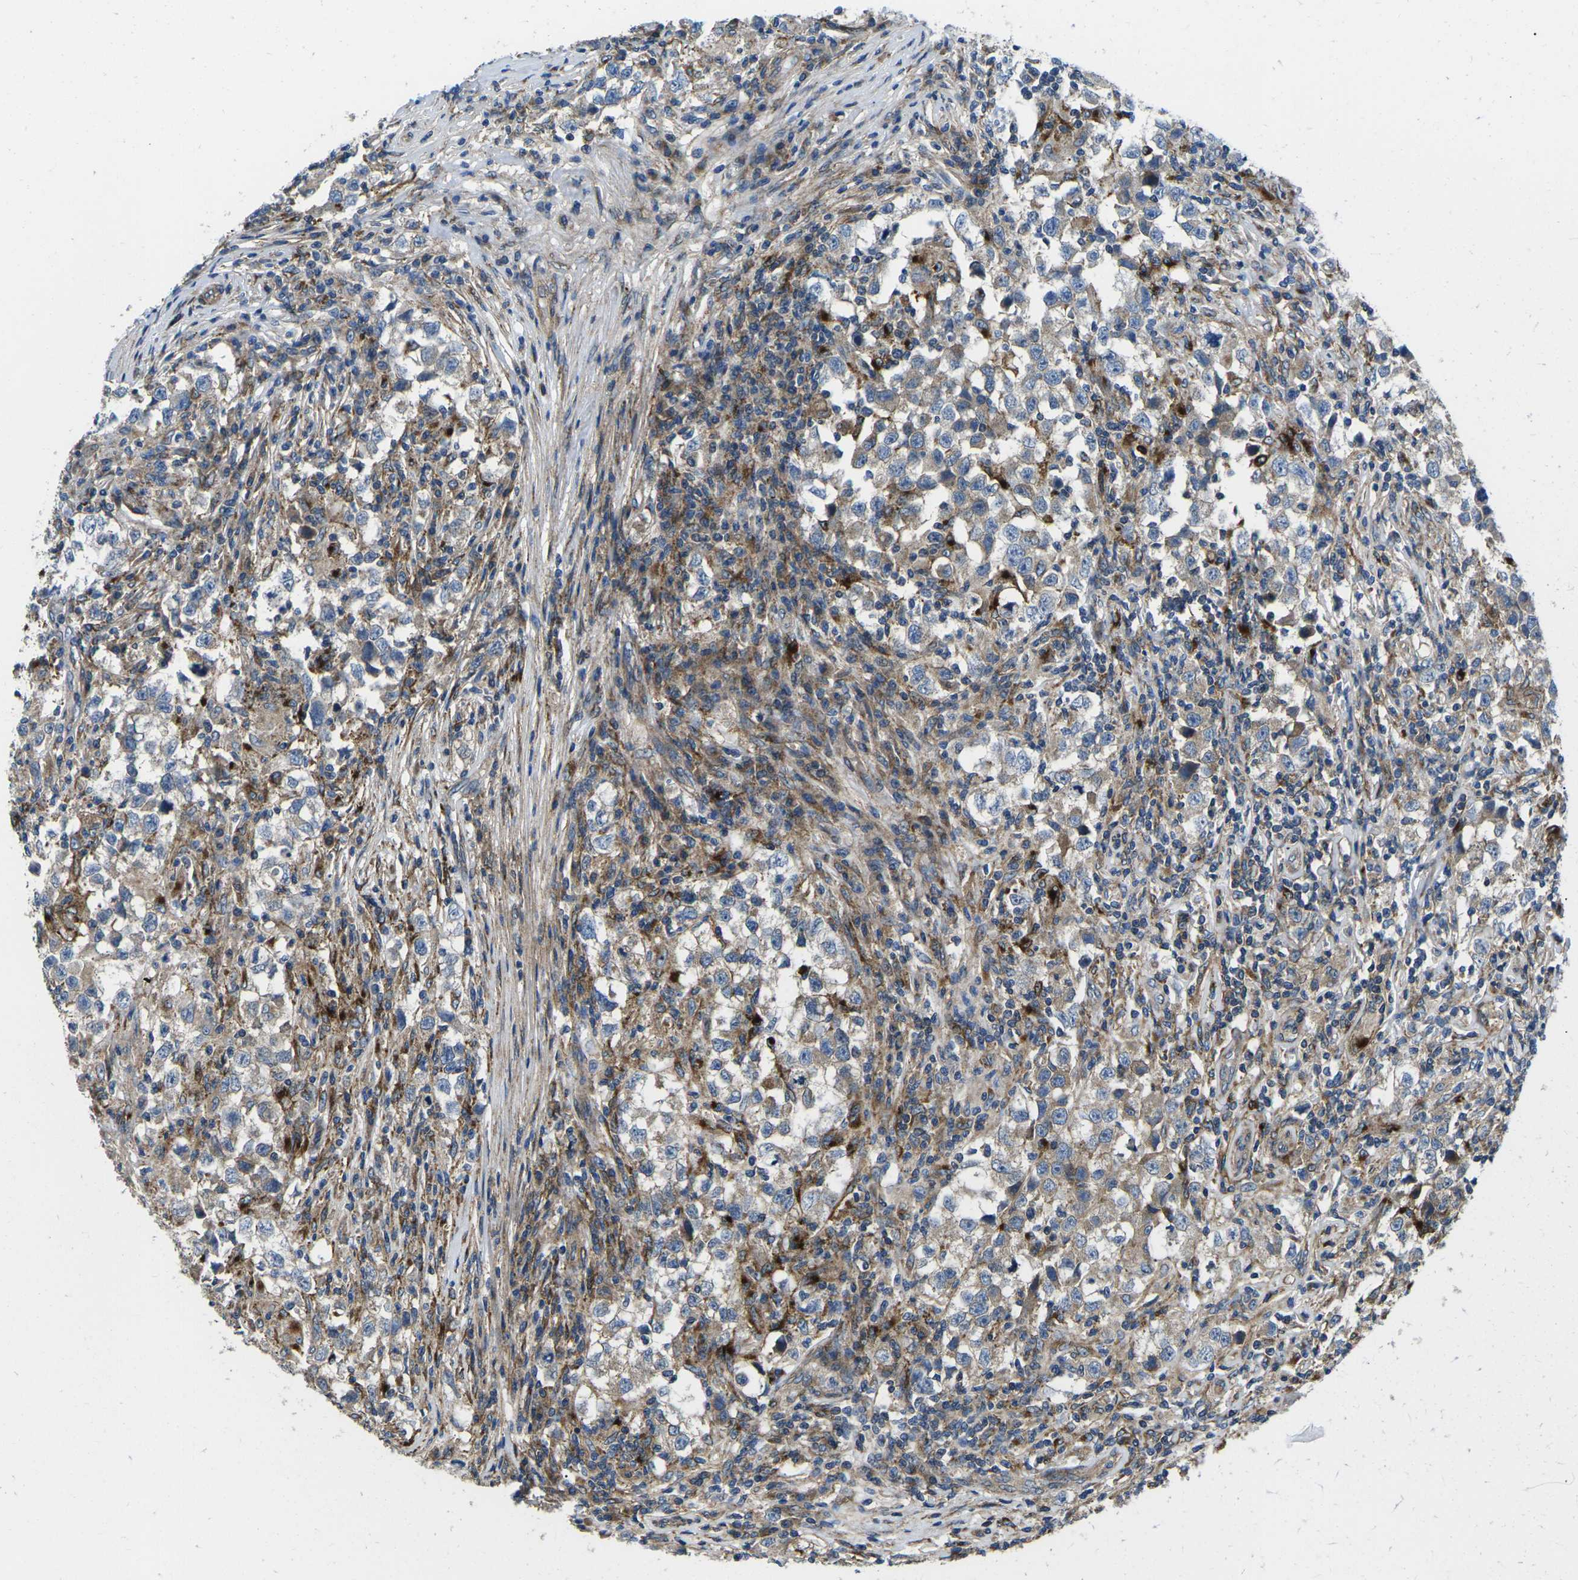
{"staining": {"intensity": "weak", "quantity": "25%-75%", "location": "cytoplasmic/membranous"}, "tissue": "testis cancer", "cell_type": "Tumor cells", "image_type": "cancer", "snomed": [{"axis": "morphology", "description": "Carcinoma, Embryonal, NOS"}, {"axis": "topography", "description": "Testis"}], "caption": "A brown stain shows weak cytoplasmic/membranous expression of a protein in testis embryonal carcinoma tumor cells.", "gene": "DLG1", "patient": {"sex": "male", "age": 21}}